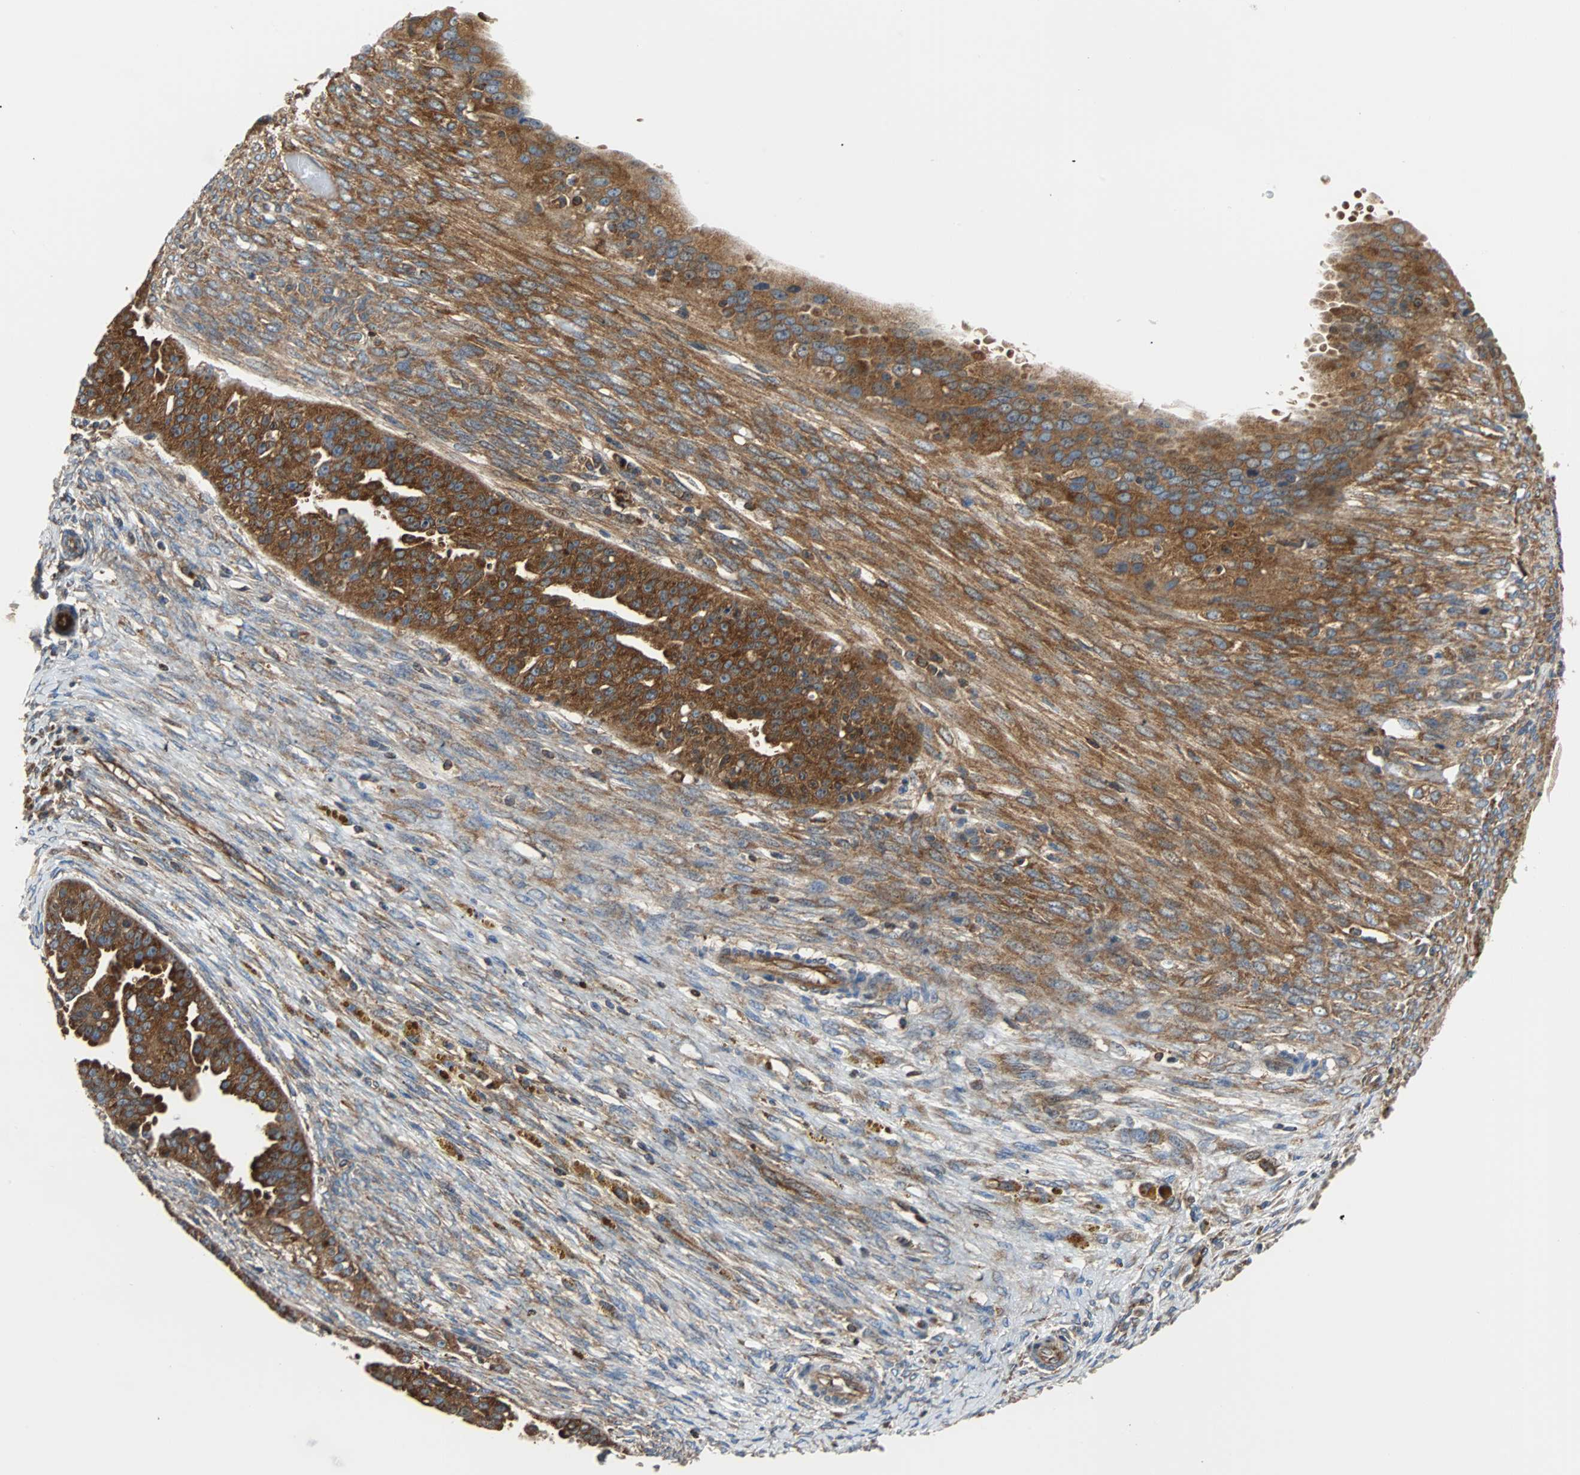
{"staining": {"intensity": "strong", "quantity": ">75%", "location": "cytoplasmic/membranous"}, "tissue": "ovarian cancer", "cell_type": "Tumor cells", "image_type": "cancer", "snomed": [{"axis": "morphology", "description": "Cystadenocarcinoma, serous, NOS"}, {"axis": "topography", "description": "Ovary"}], "caption": "There is high levels of strong cytoplasmic/membranous expression in tumor cells of ovarian serous cystadenocarcinoma, as demonstrated by immunohistochemical staining (brown color).", "gene": "RELA", "patient": {"sex": "female", "age": 58}}